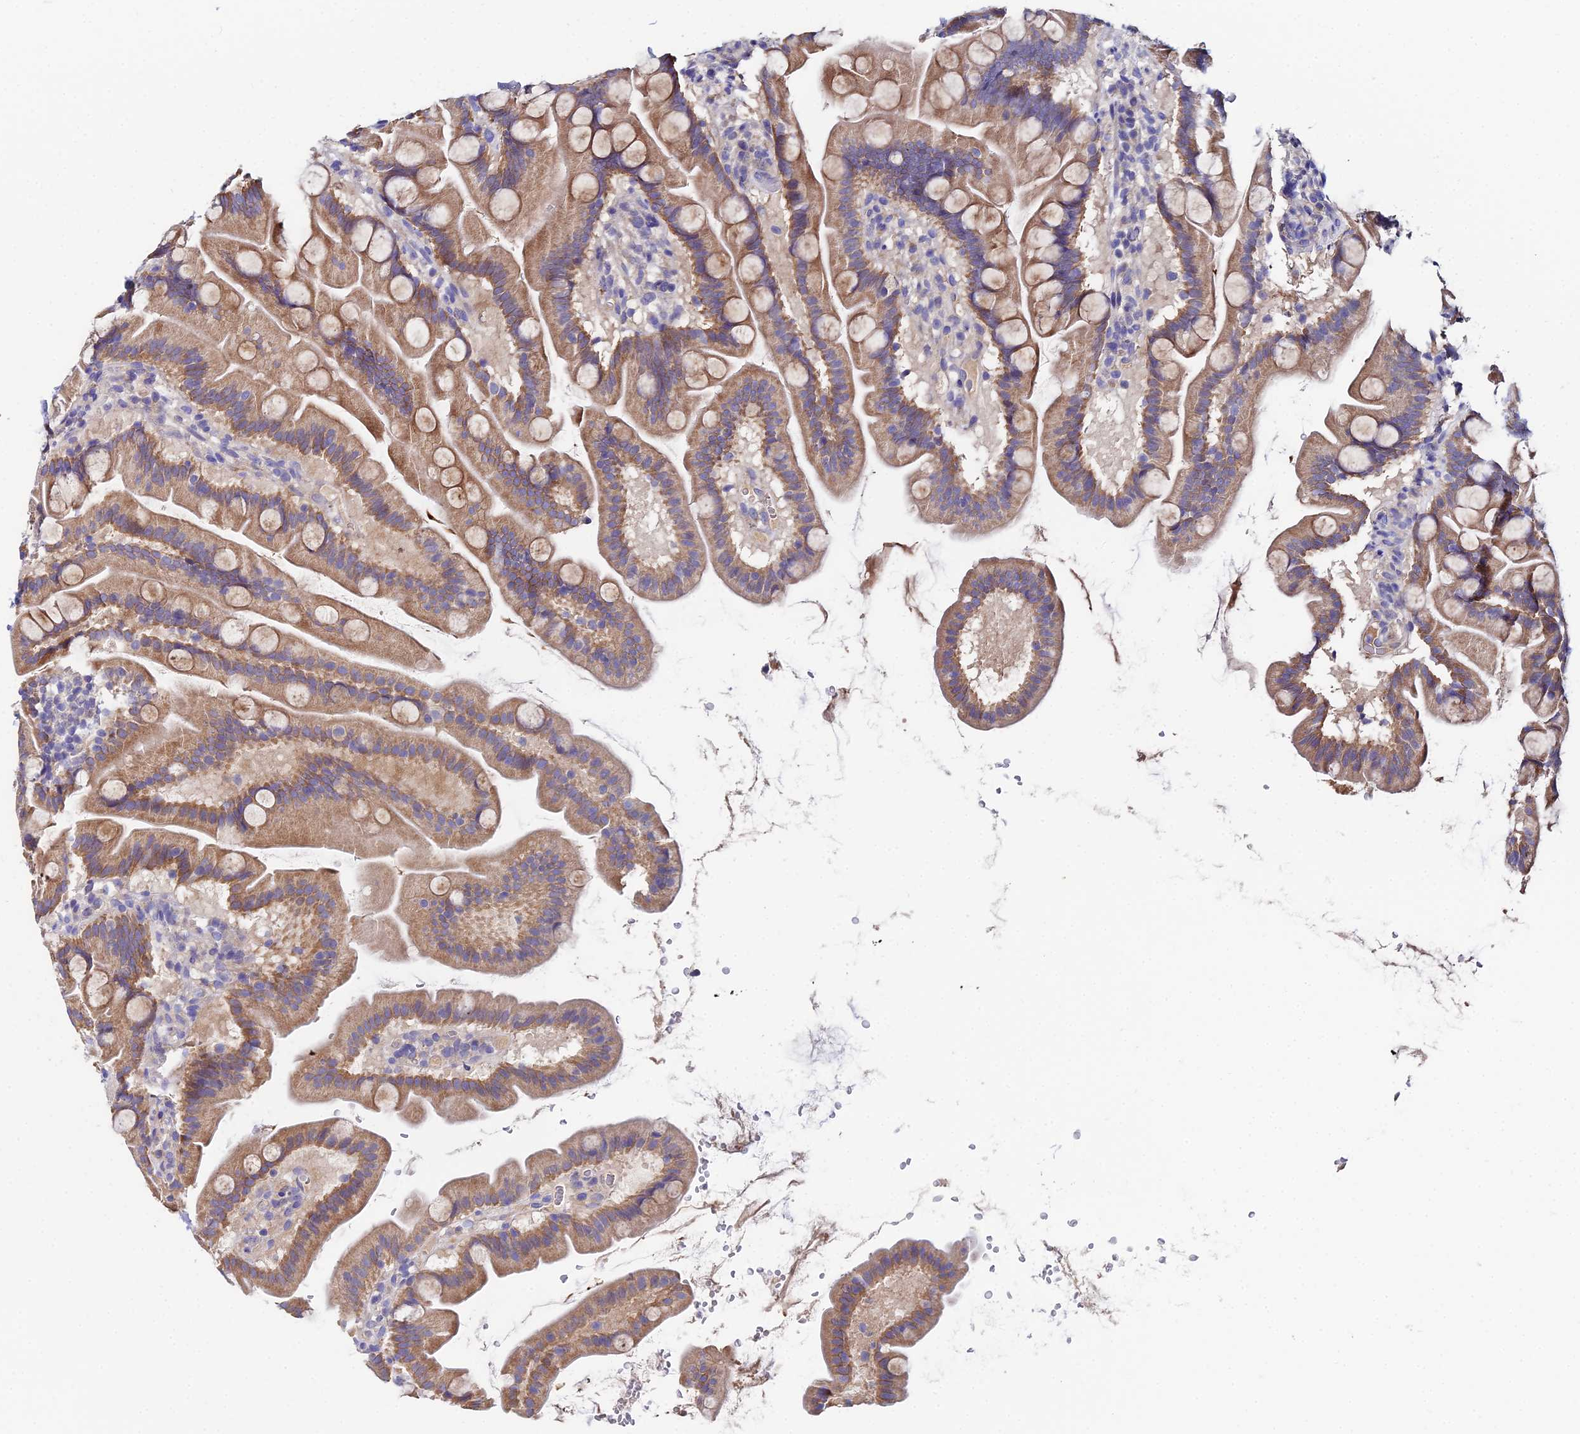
{"staining": {"intensity": "moderate", "quantity": ">75%", "location": "cytoplasmic/membranous"}, "tissue": "small intestine", "cell_type": "Glandular cells", "image_type": "normal", "snomed": [{"axis": "morphology", "description": "Normal tissue, NOS"}, {"axis": "topography", "description": "Small intestine"}], "caption": "Small intestine stained with immunohistochemistry shows moderate cytoplasmic/membranous positivity in about >75% of glandular cells.", "gene": "UBE2L3", "patient": {"sex": "female", "age": 68}}